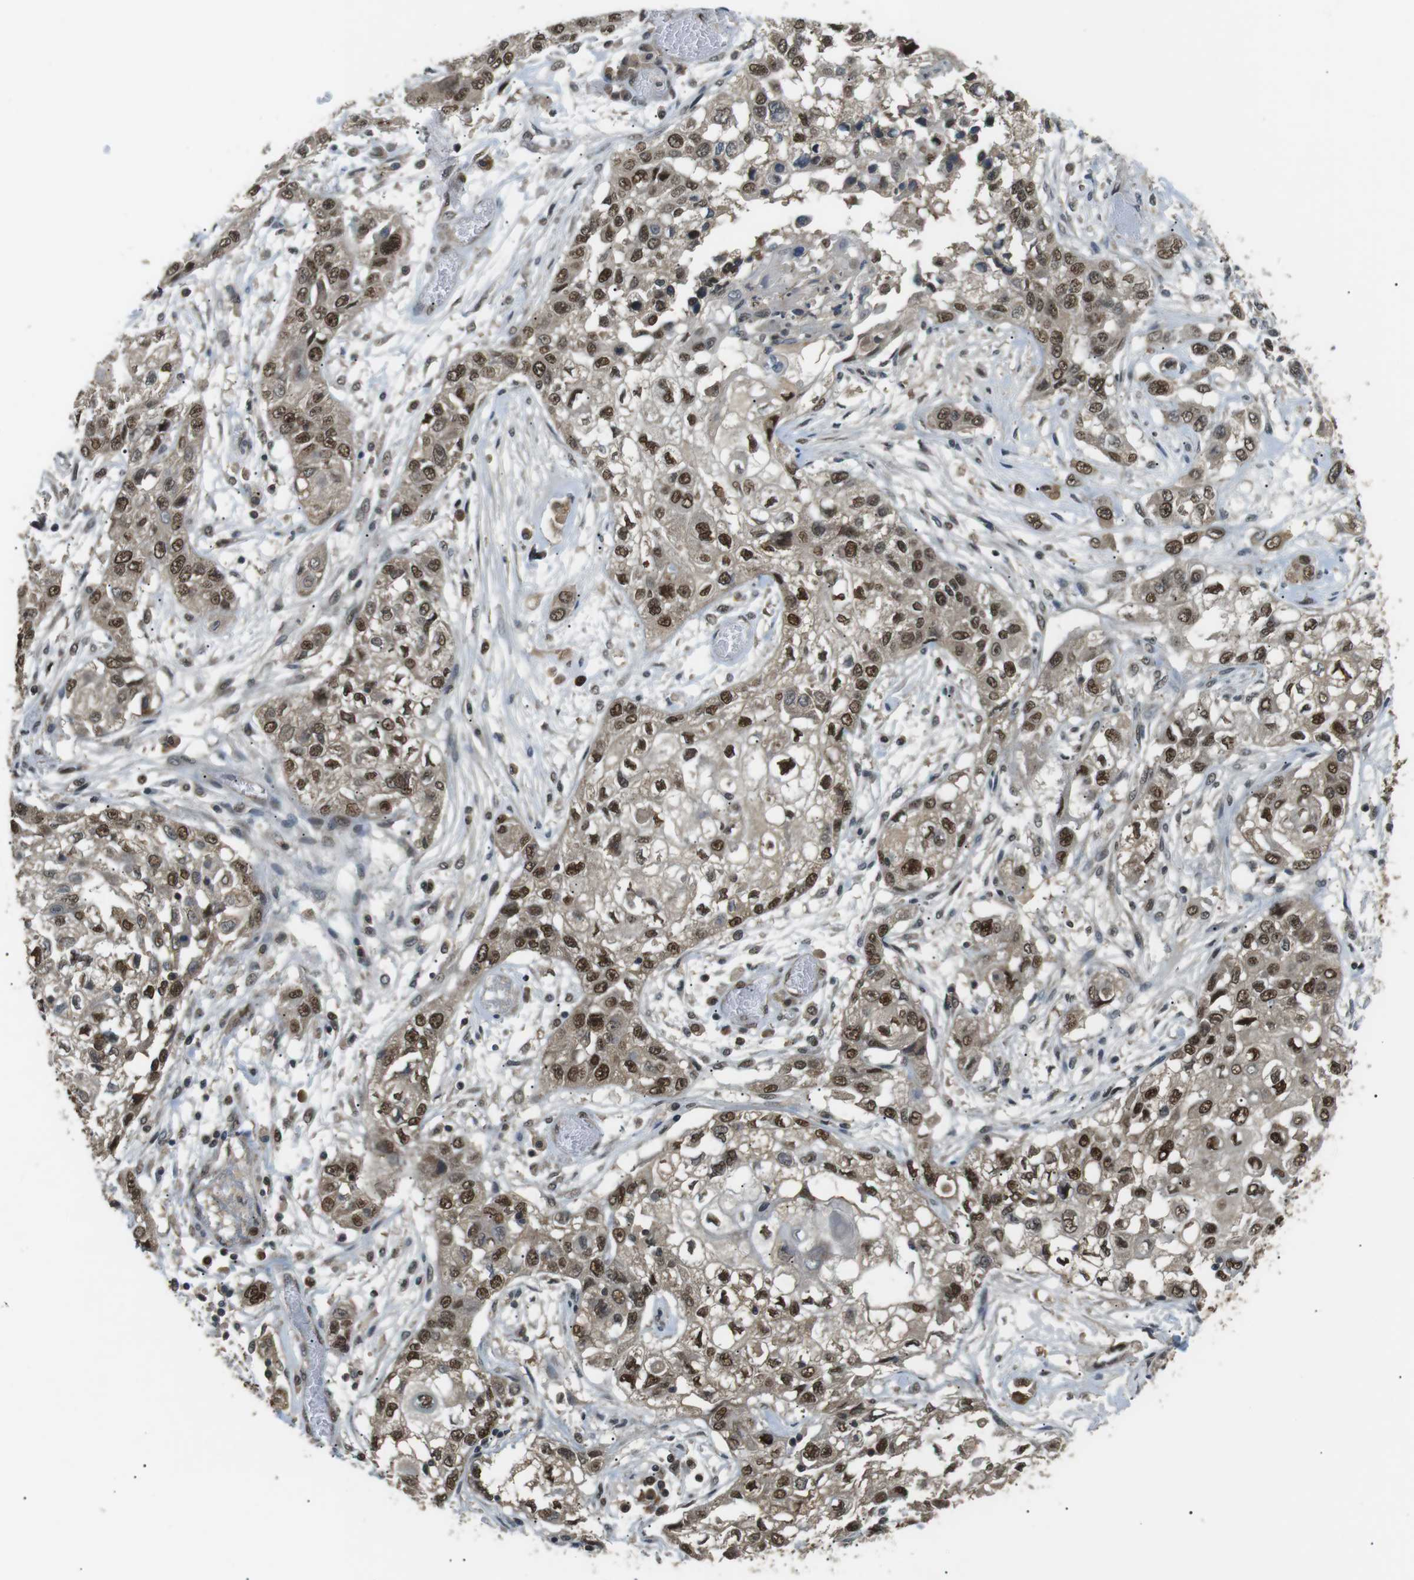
{"staining": {"intensity": "strong", "quantity": ">75%", "location": "nuclear"}, "tissue": "lung cancer", "cell_type": "Tumor cells", "image_type": "cancer", "snomed": [{"axis": "morphology", "description": "Squamous cell carcinoma, NOS"}, {"axis": "topography", "description": "Lung"}], "caption": "This image shows lung cancer (squamous cell carcinoma) stained with immunohistochemistry to label a protein in brown. The nuclear of tumor cells show strong positivity for the protein. Nuclei are counter-stained blue.", "gene": "ORAI3", "patient": {"sex": "male", "age": 71}}